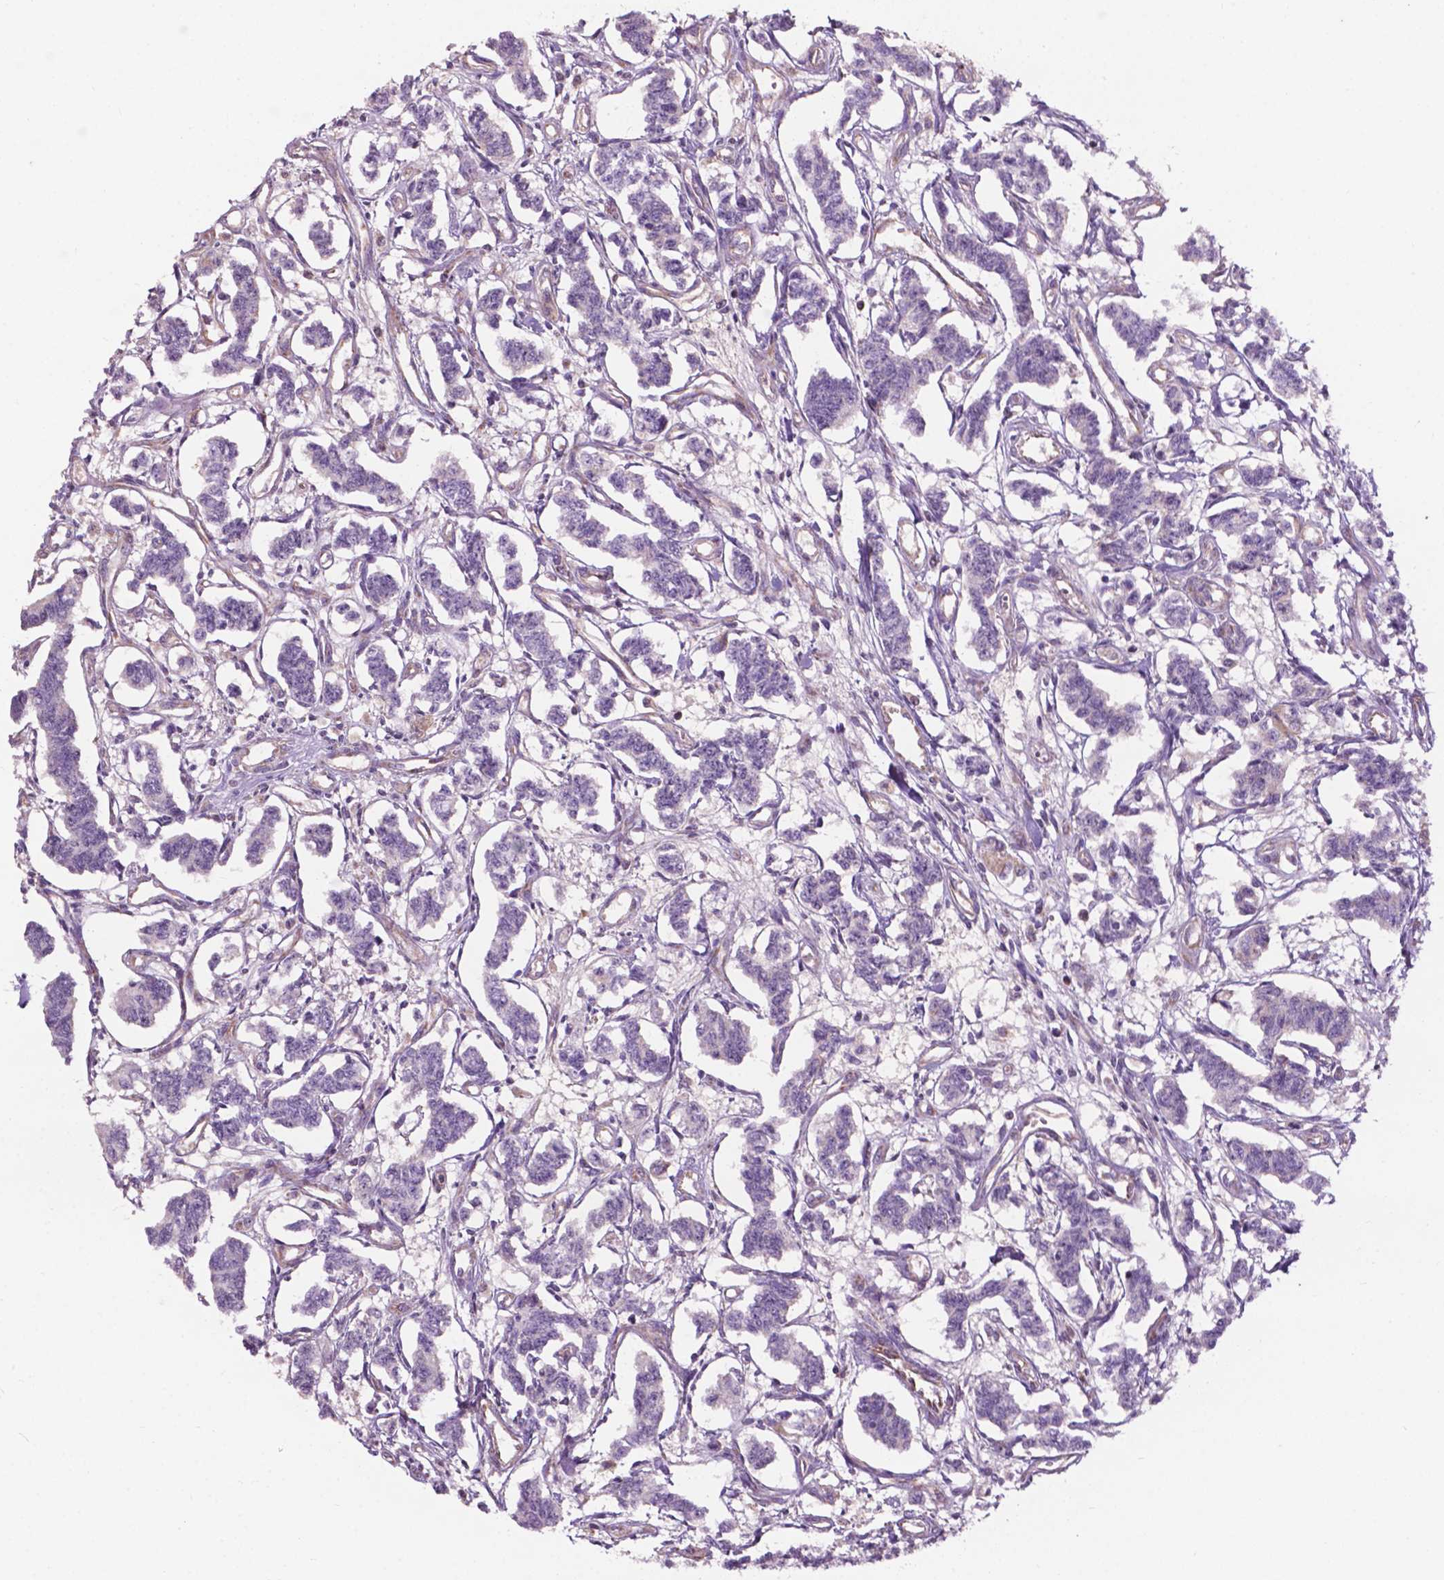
{"staining": {"intensity": "negative", "quantity": "none", "location": "none"}, "tissue": "carcinoid", "cell_type": "Tumor cells", "image_type": "cancer", "snomed": [{"axis": "morphology", "description": "Carcinoid, malignant, NOS"}, {"axis": "topography", "description": "Kidney"}], "caption": "There is no significant staining in tumor cells of carcinoid.", "gene": "NDUFA10", "patient": {"sex": "female", "age": 41}}